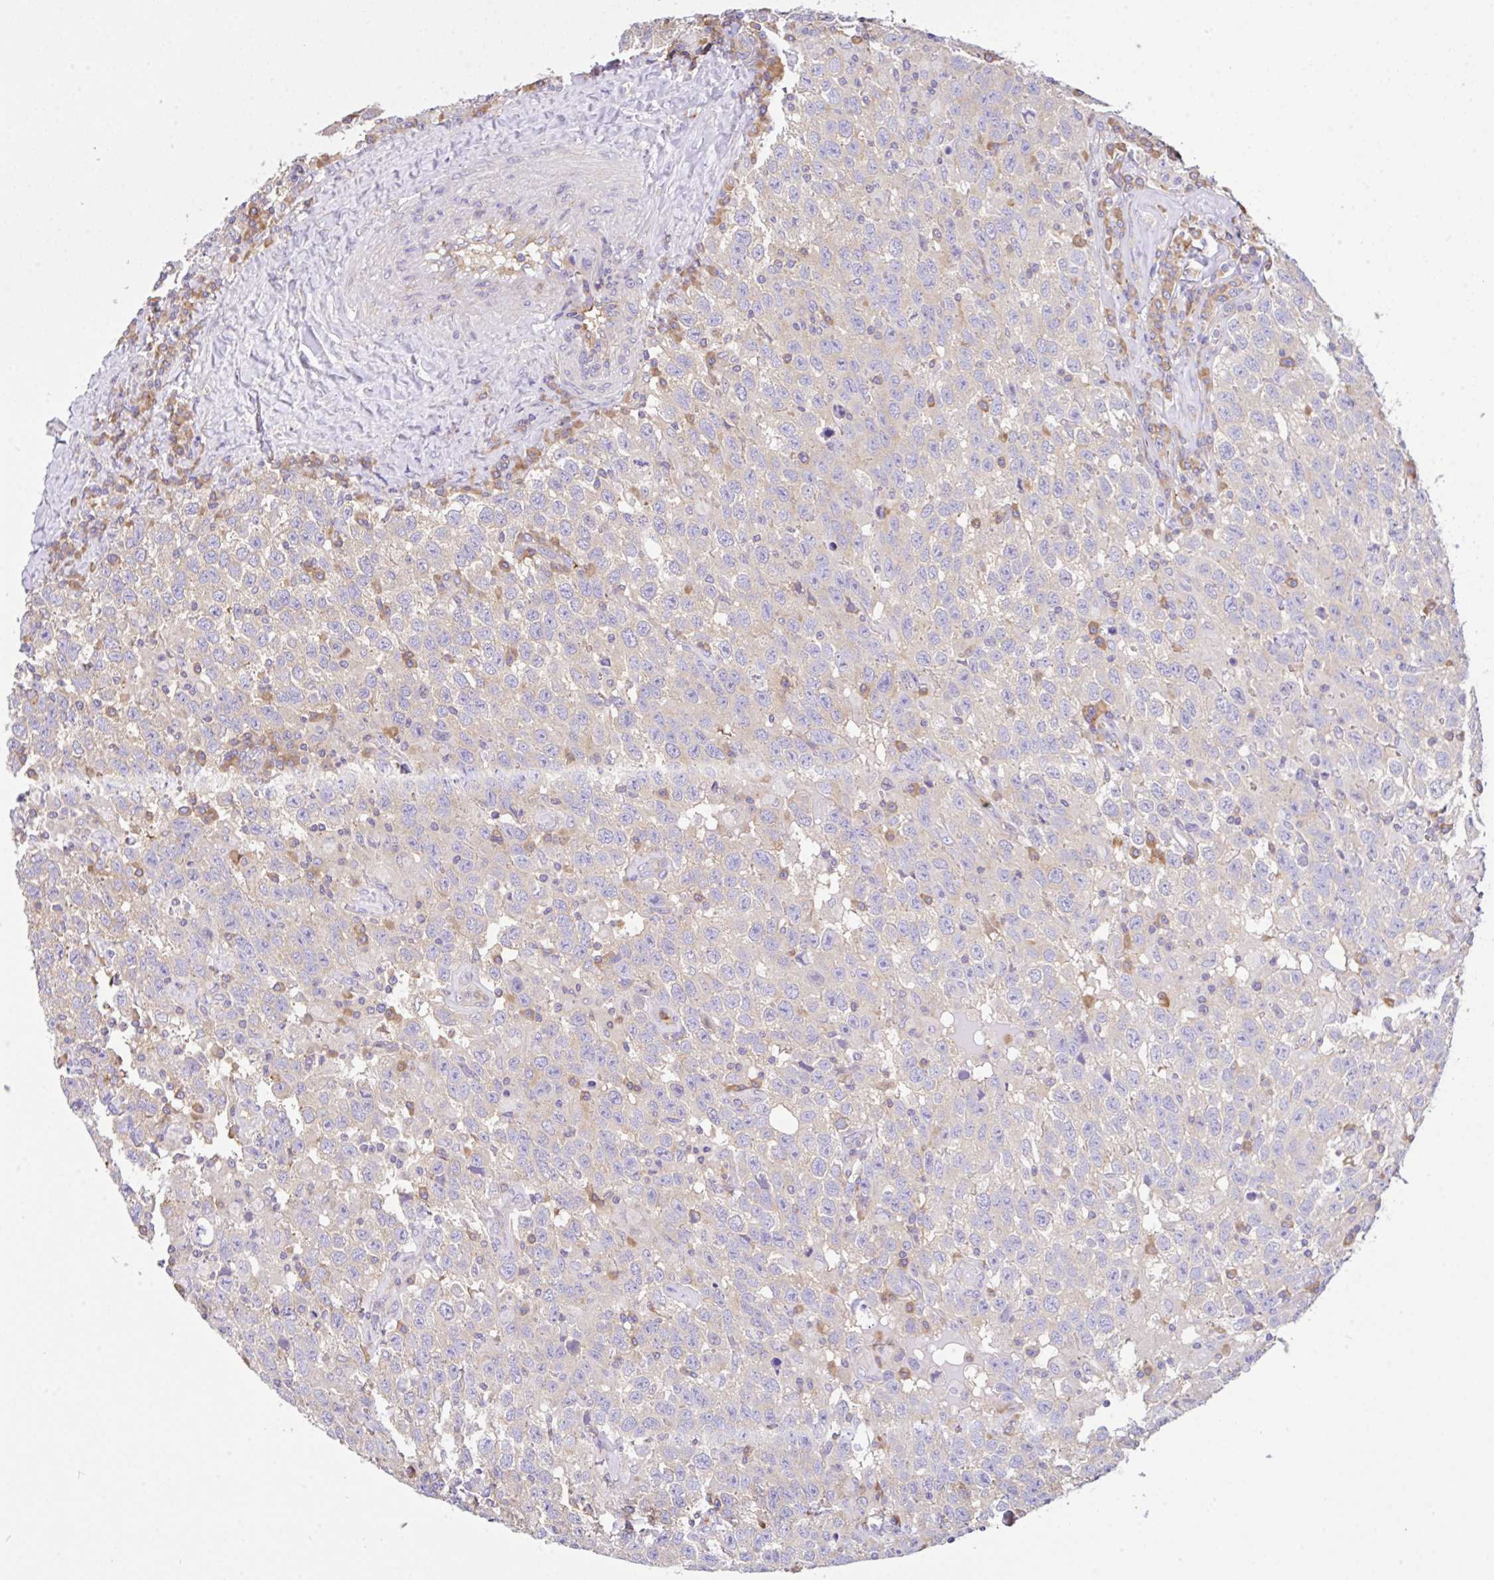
{"staining": {"intensity": "negative", "quantity": "none", "location": "none"}, "tissue": "testis cancer", "cell_type": "Tumor cells", "image_type": "cancer", "snomed": [{"axis": "morphology", "description": "Seminoma, NOS"}, {"axis": "topography", "description": "Testis"}], "caption": "A histopathology image of human testis seminoma is negative for staining in tumor cells.", "gene": "GFPT2", "patient": {"sex": "male", "age": 41}}